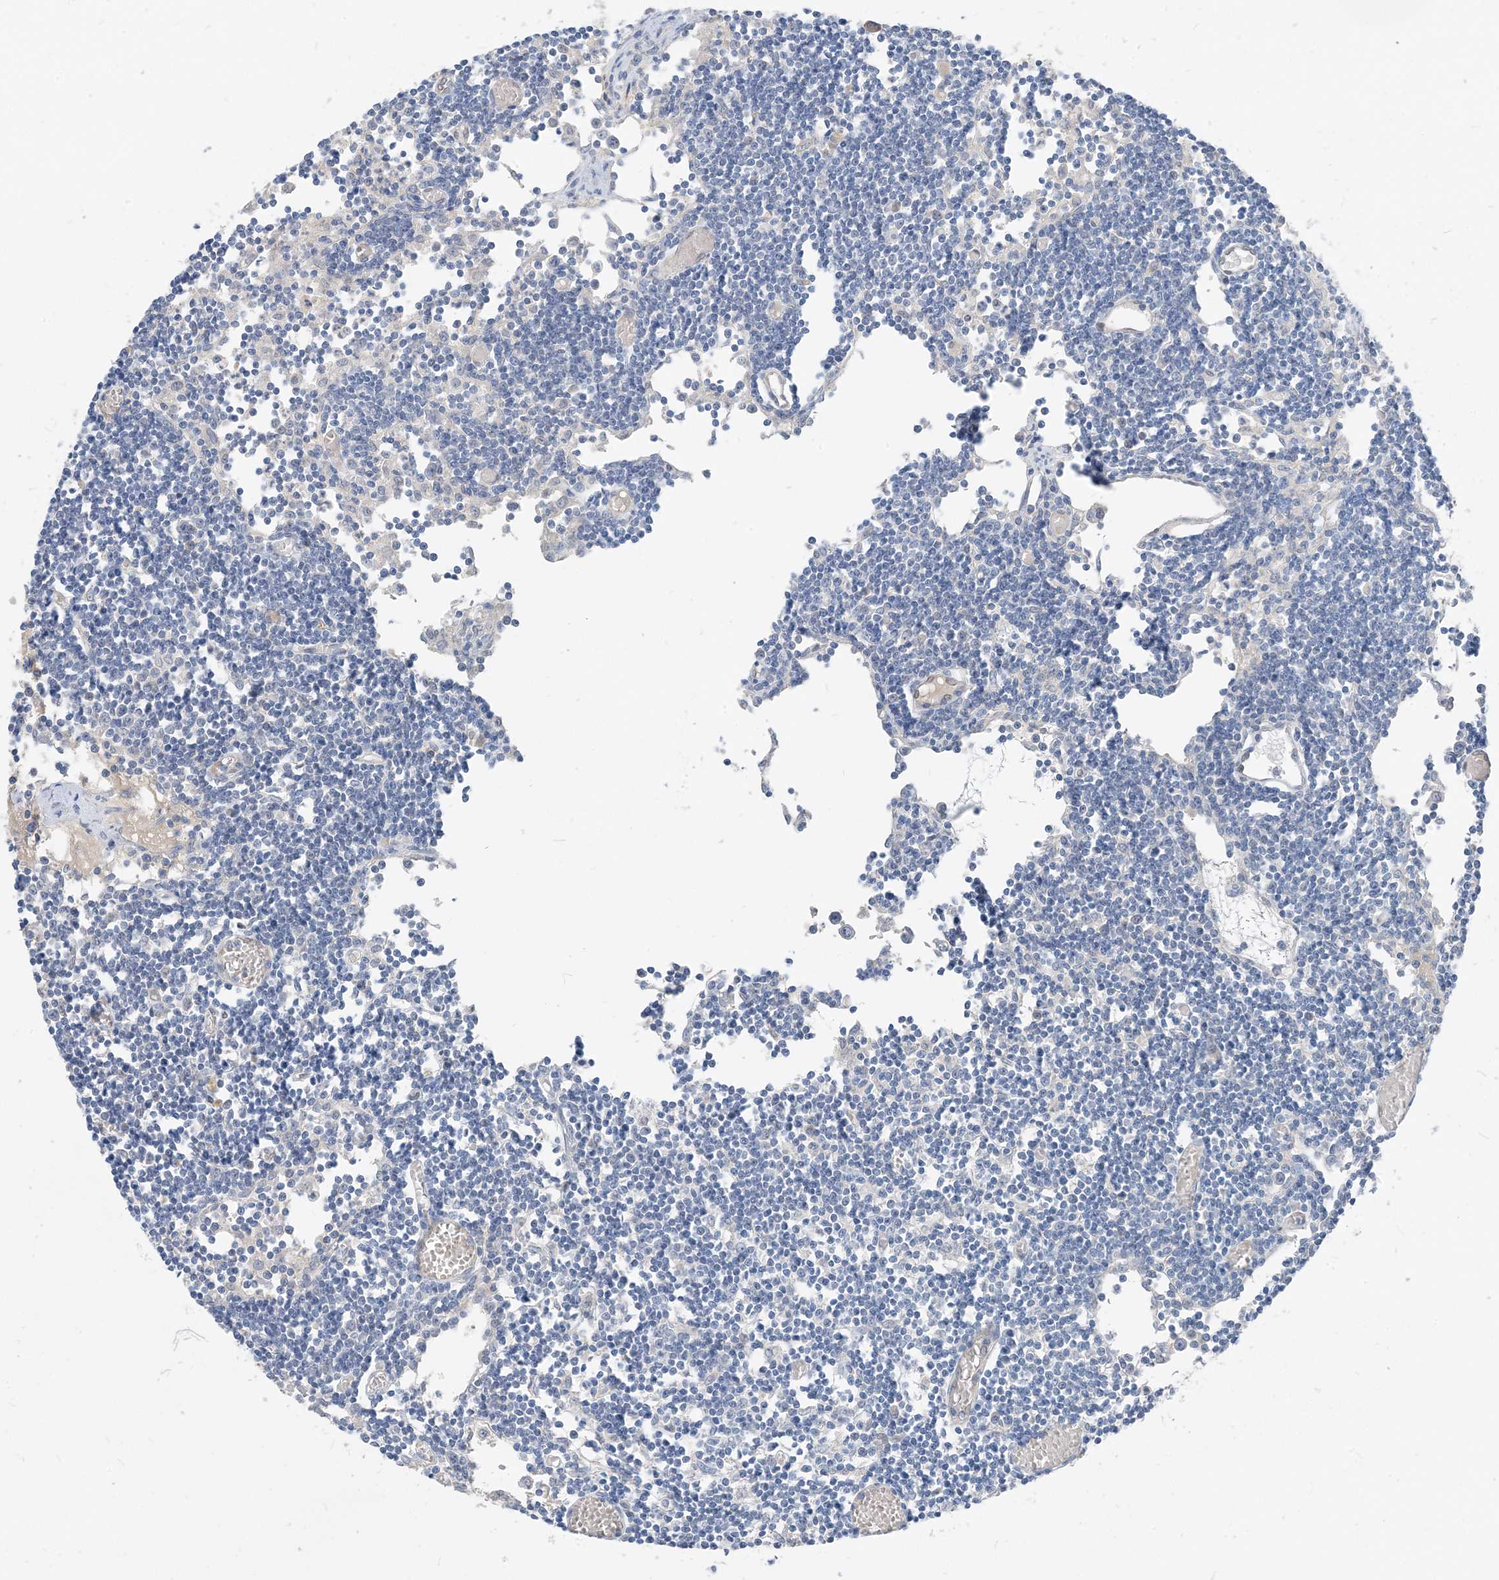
{"staining": {"intensity": "negative", "quantity": "none", "location": "none"}, "tissue": "lymph node", "cell_type": "Germinal center cells", "image_type": "normal", "snomed": [{"axis": "morphology", "description": "Normal tissue, NOS"}, {"axis": "topography", "description": "Lymph node"}], "caption": "Germinal center cells show no significant protein positivity in normal lymph node. (Immunohistochemistry, brightfield microscopy, high magnification).", "gene": "NCOA7", "patient": {"sex": "female", "age": 11}}